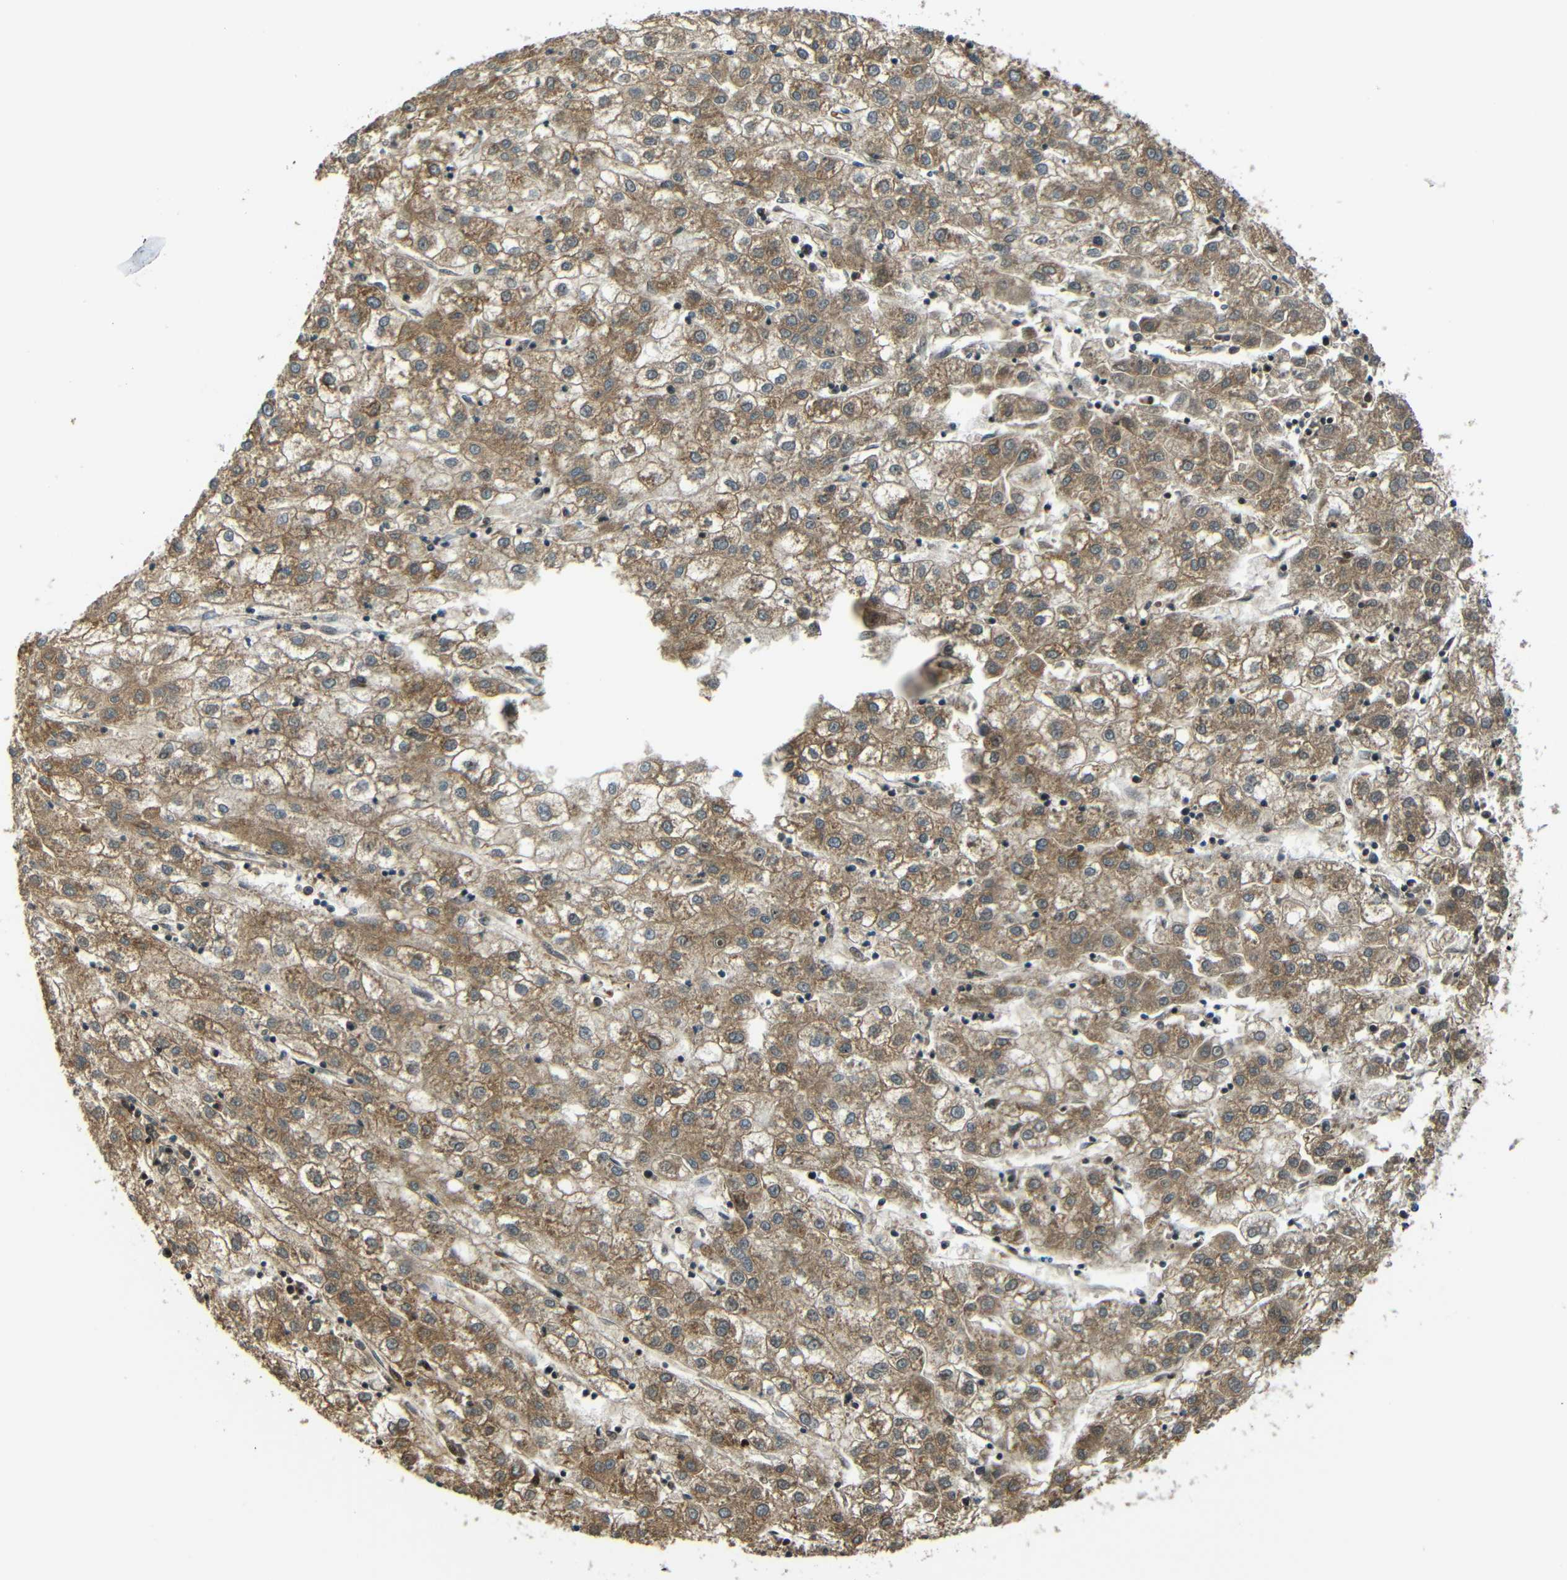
{"staining": {"intensity": "moderate", "quantity": ">75%", "location": "cytoplasmic/membranous"}, "tissue": "liver cancer", "cell_type": "Tumor cells", "image_type": "cancer", "snomed": [{"axis": "morphology", "description": "Carcinoma, Hepatocellular, NOS"}, {"axis": "topography", "description": "Liver"}], "caption": "Liver cancer (hepatocellular carcinoma) stained with immunohistochemistry demonstrates moderate cytoplasmic/membranous staining in about >75% of tumor cells.", "gene": "FNDC3A", "patient": {"sex": "male", "age": 72}}